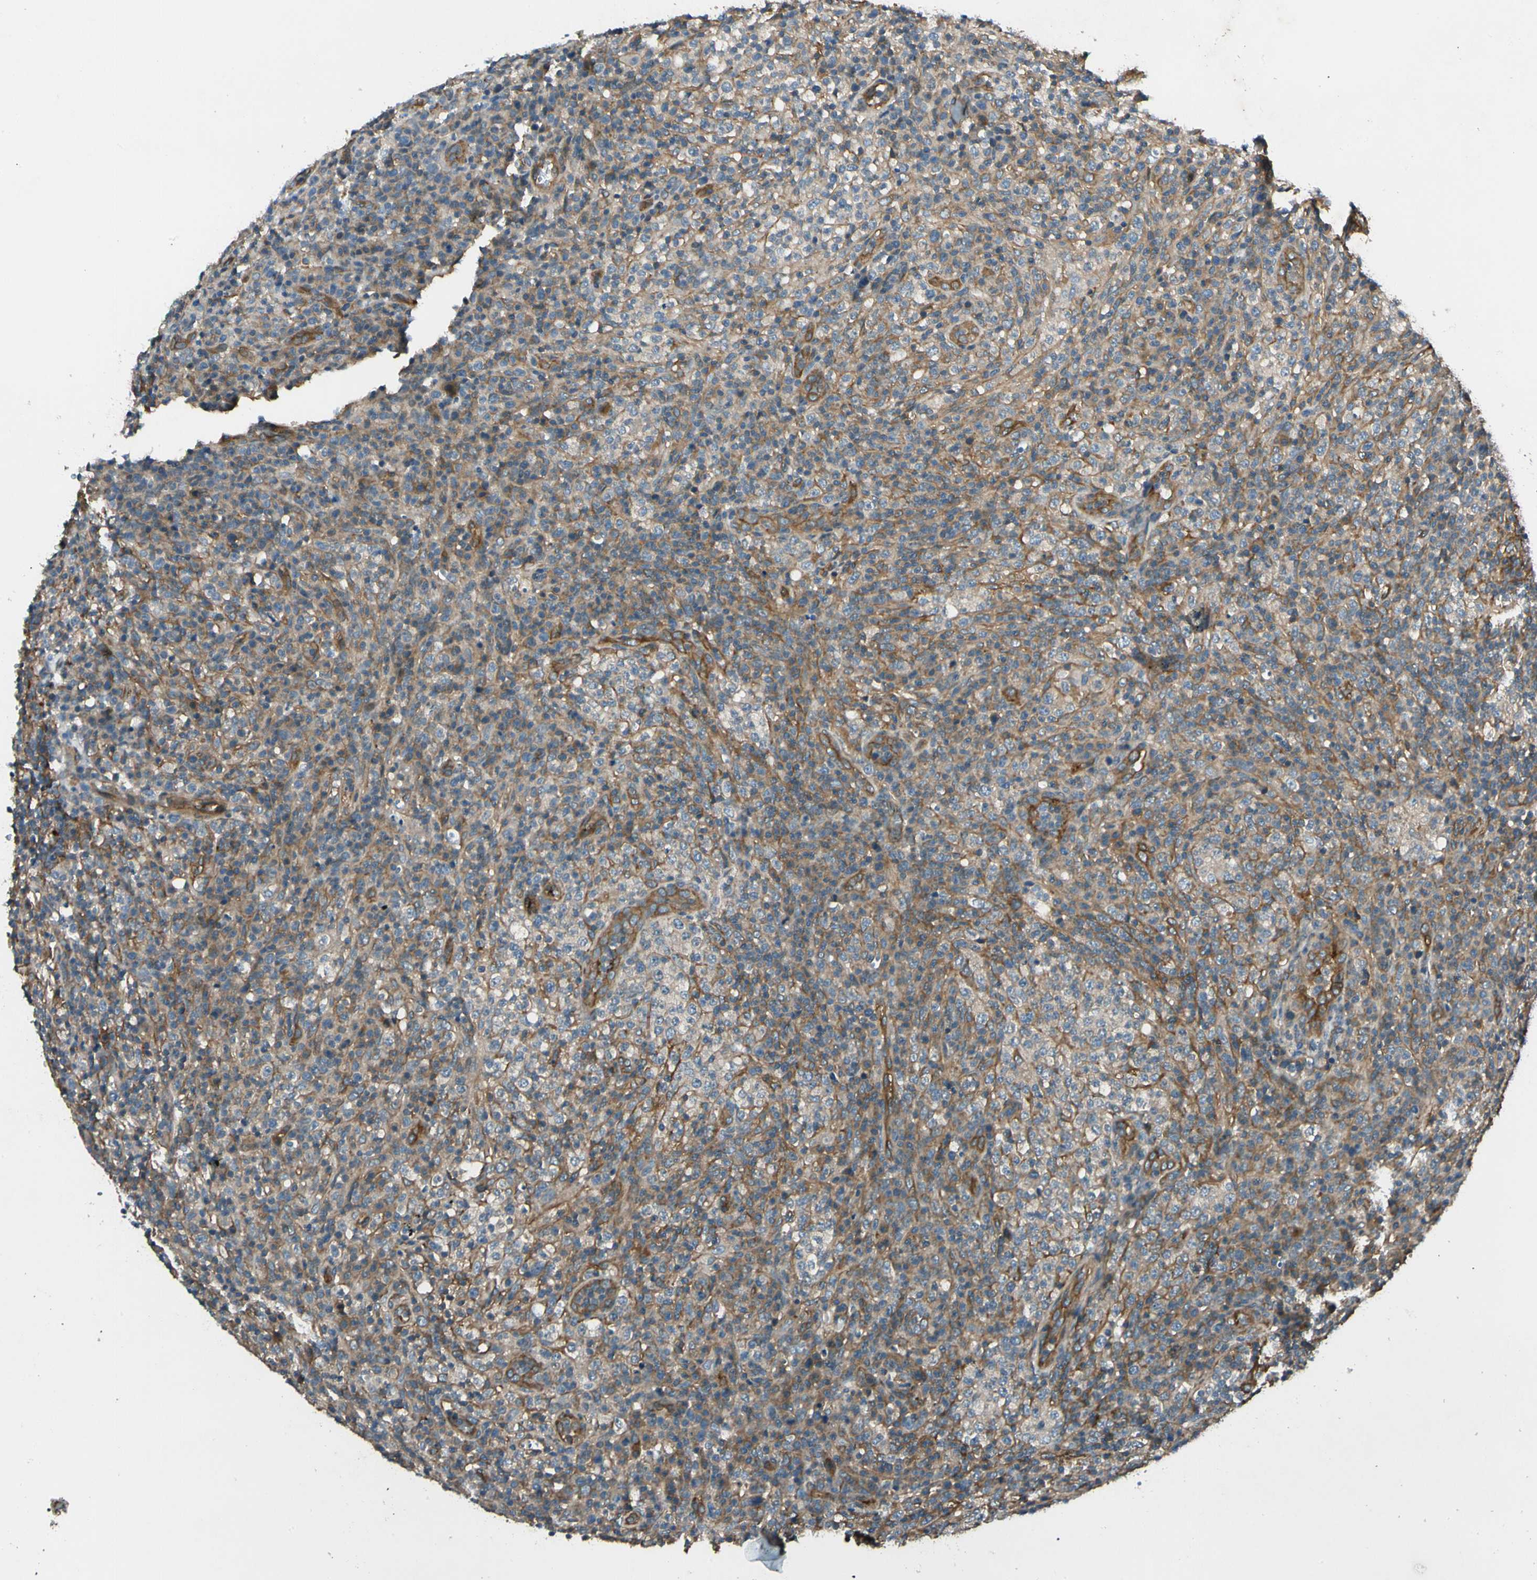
{"staining": {"intensity": "negative", "quantity": "none", "location": "none"}, "tissue": "lymphoma", "cell_type": "Tumor cells", "image_type": "cancer", "snomed": [{"axis": "morphology", "description": "Malignant lymphoma, non-Hodgkin's type, High grade"}, {"axis": "topography", "description": "Lymph node"}], "caption": "High power microscopy image of an IHC micrograph of lymphoma, revealing no significant positivity in tumor cells.", "gene": "ROCK2", "patient": {"sex": "female", "age": 76}}